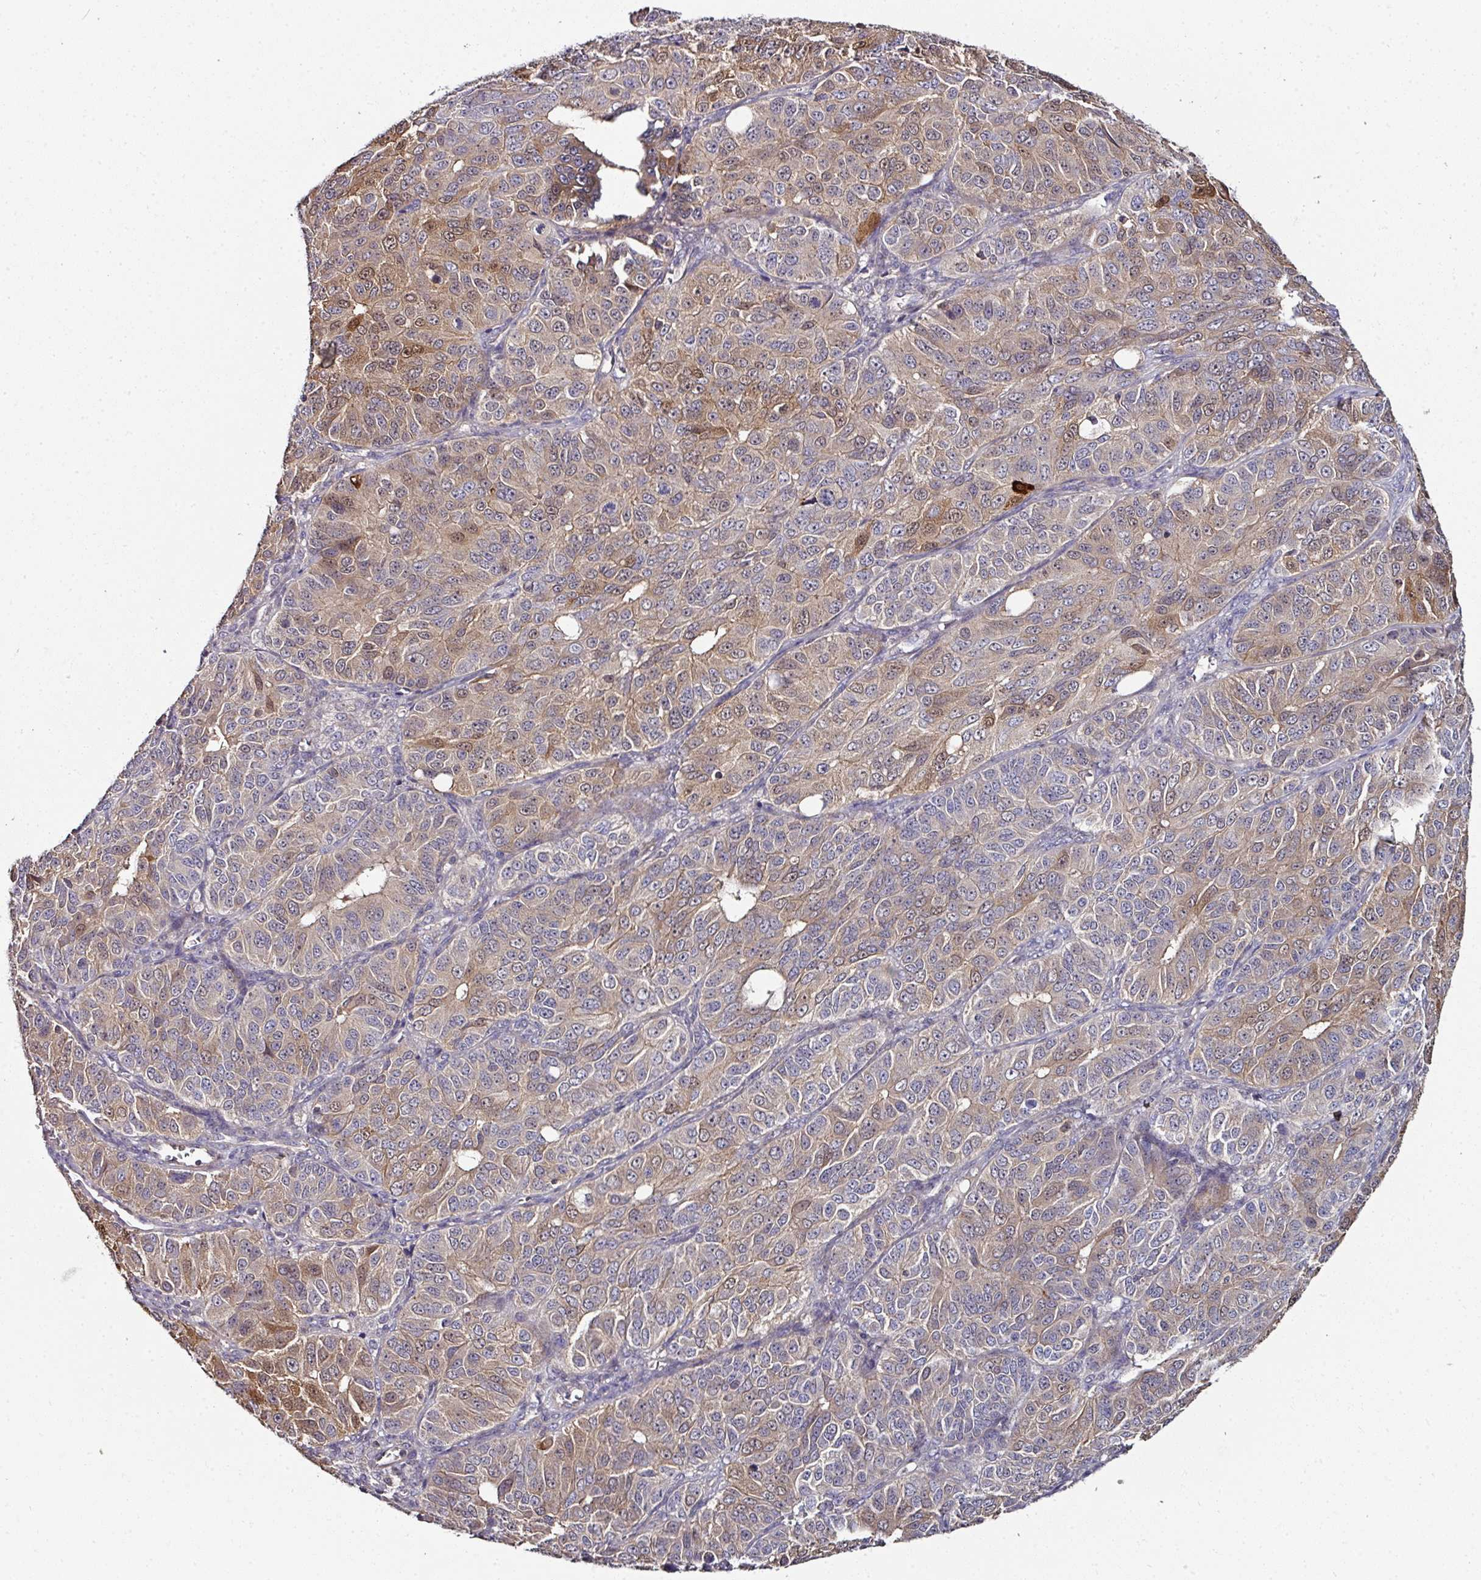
{"staining": {"intensity": "moderate", "quantity": "25%-75%", "location": "cytoplasmic/membranous"}, "tissue": "ovarian cancer", "cell_type": "Tumor cells", "image_type": "cancer", "snomed": [{"axis": "morphology", "description": "Carcinoma, endometroid"}, {"axis": "topography", "description": "Ovary"}], "caption": "Protein staining displays moderate cytoplasmic/membranous staining in approximately 25%-75% of tumor cells in endometroid carcinoma (ovarian). The staining was performed using DAB (3,3'-diaminobenzidine), with brown indicating positive protein expression. Nuclei are stained blue with hematoxylin.", "gene": "CTDSP2", "patient": {"sex": "female", "age": 51}}